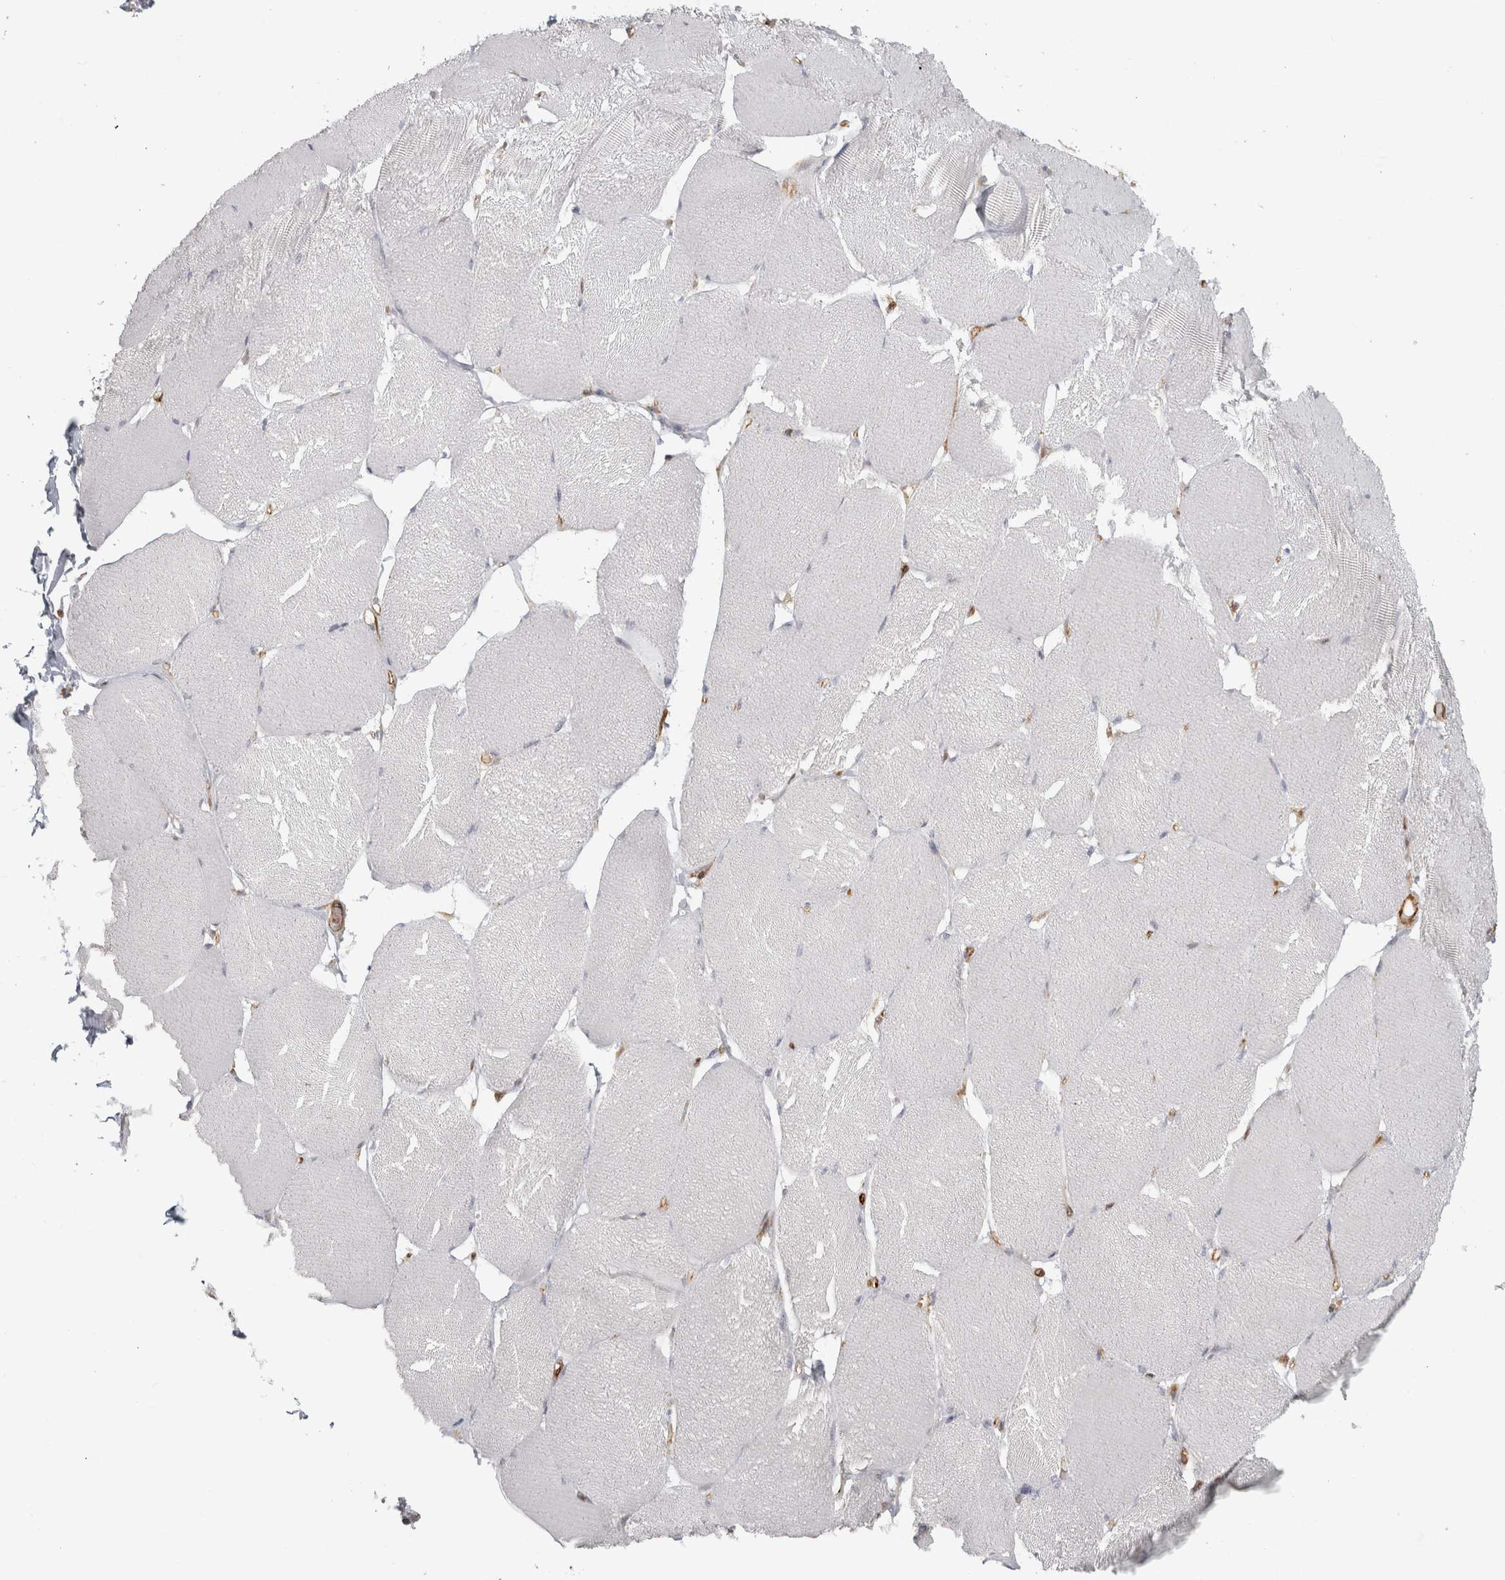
{"staining": {"intensity": "negative", "quantity": "none", "location": "none"}, "tissue": "skeletal muscle", "cell_type": "Myocytes", "image_type": "normal", "snomed": [{"axis": "morphology", "description": "Normal tissue, NOS"}, {"axis": "topography", "description": "Skin"}, {"axis": "topography", "description": "Skeletal muscle"}], "caption": "A high-resolution histopathology image shows IHC staining of normal skeletal muscle, which exhibits no significant expression in myocytes. (Immunohistochemistry (ihc), brightfield microscopy, high magnification).", "gene": "HLA", "patient": {"sex": "male", "age": 83}}